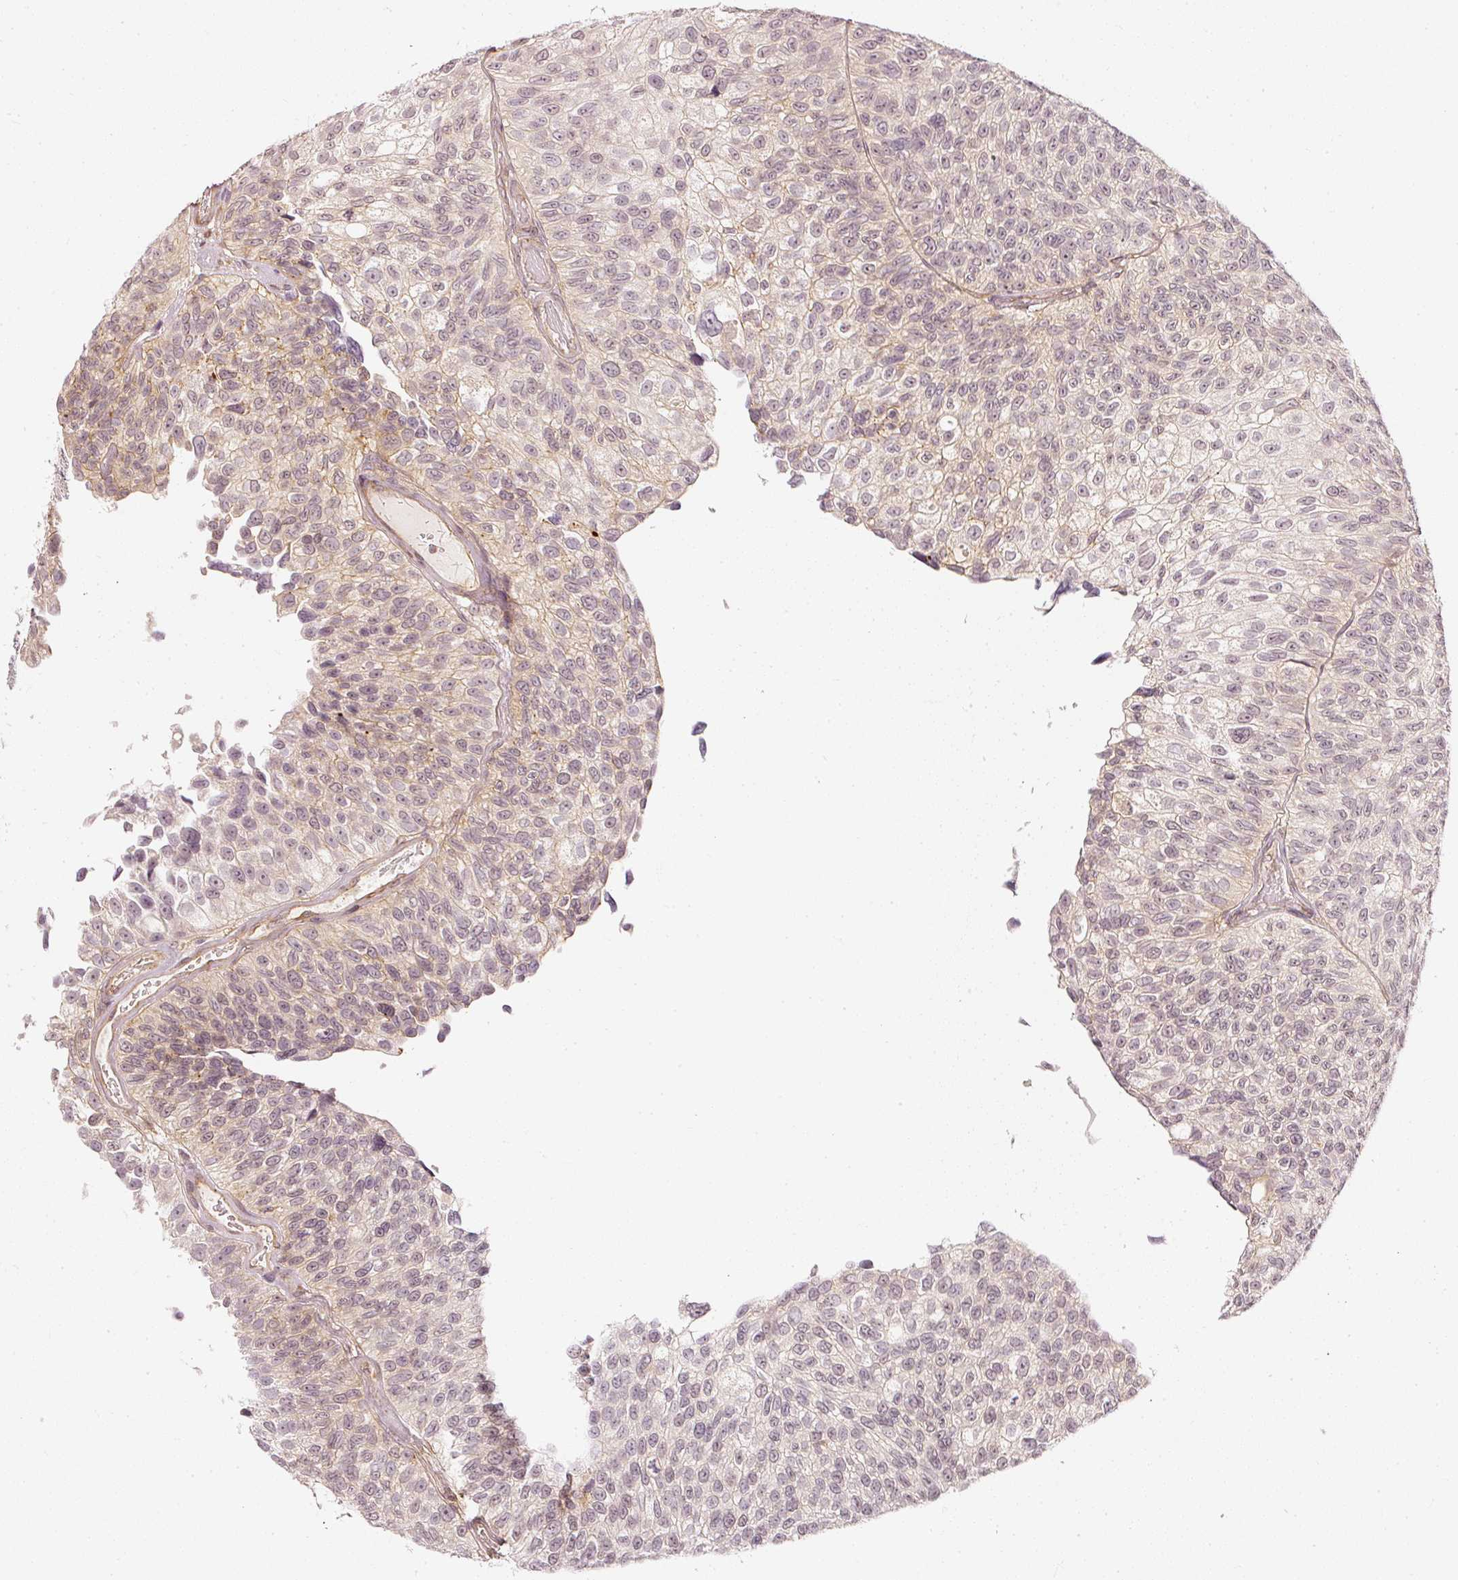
{"staining": {"intensity": "negative", "quantity": "none", "location": "none"}, "tissue": "urothelial cancer", "cell_type": "Tumor cells", "image_type": "cancer", "snomed": [{"axis": "morphology", "description": "Urothelial carcinoma, NOS"}, {"axis": "topography", "description": "Urinary bladder"}], "caption": "Urothelial cancer stained for a protein using IHC reveals no expression tumor cells.", "gene": "DRD2", "patient": {"sex": "male", "age": 87}}